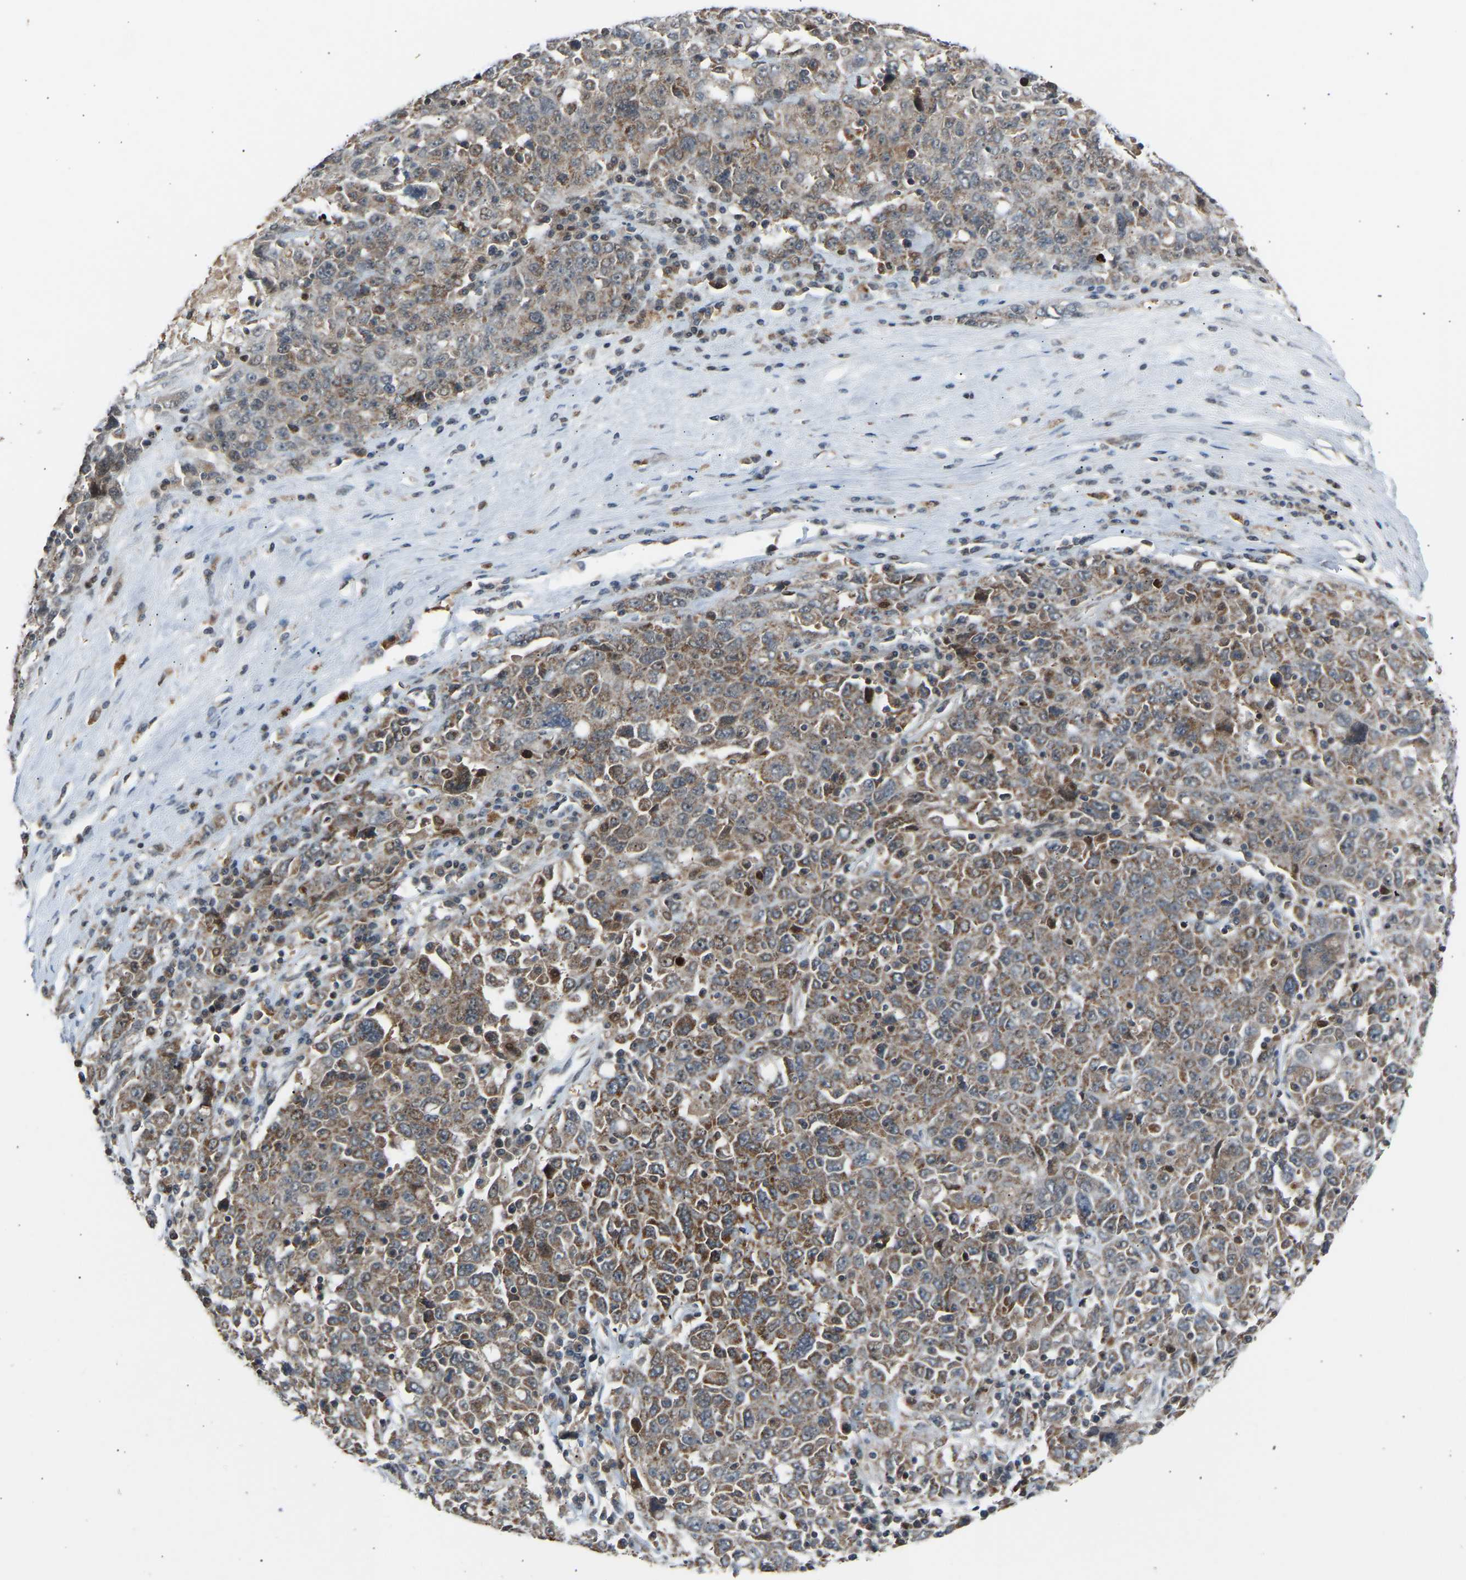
{"staining": {"intensity": "moderate", "quantity": "25%-75%", "location": "cytoplasmic/membranous"}, "tissue": "ovarian cancer", "cell_type": "Tumor cells", "image_type": "cancer", "snomed": [{"axis": "morphology", "description": "Carcinoma, endometroid"}, {"axis": "topography", "description": "Ovary"}], "caption": "The micrograph displays a brown stain indicating the presence of a protein in the cytoplasmic/membranous of tumor cells in ovarian endometroid carcinoma. Nuclei are stained in blue.", "gene": "SLIRP", "patient": {"sex": "female", "age": 62}}